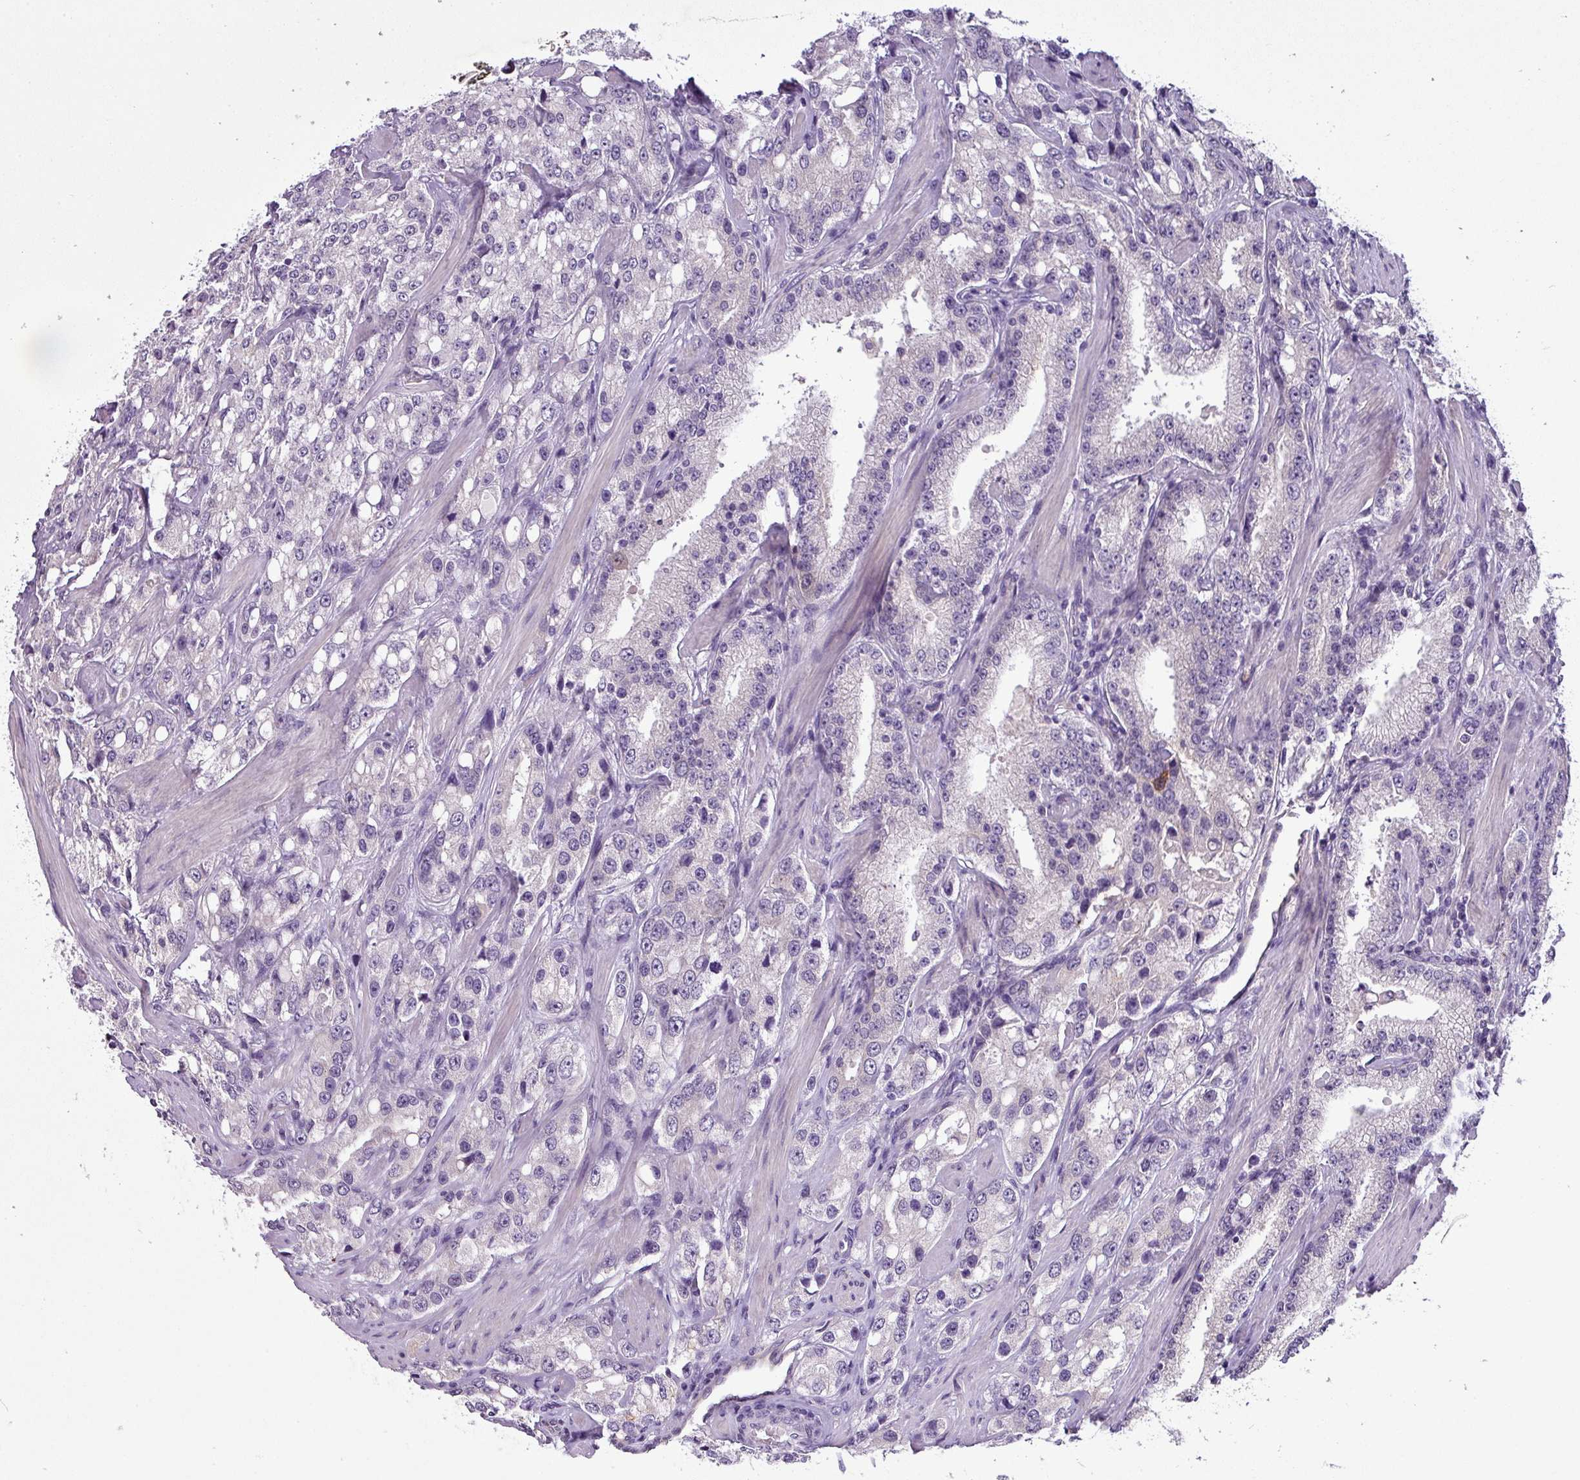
{"staining": {"intensity": "negative", "quantity": "none", "location": "none"}, "tissue": "prostate cancer", "cell_type": "Tumor cells", "image_type": "cancer", "snomed": [{"axis": "morphology", "description": "Adenocarcinoma, High grade"}, {"axis": "topography", "description": "Prostate"}], "caption": "This image is of prostate cancer (adenocarcinoma (high-grade)) stained with immunohistochemistry (IHC) to label a protein in brown with the nuclei are counter-stained blue. There is no expression in tumor cells.", "gene": "TMEM178B", "patient": {"sex": "male", "age": 66}}